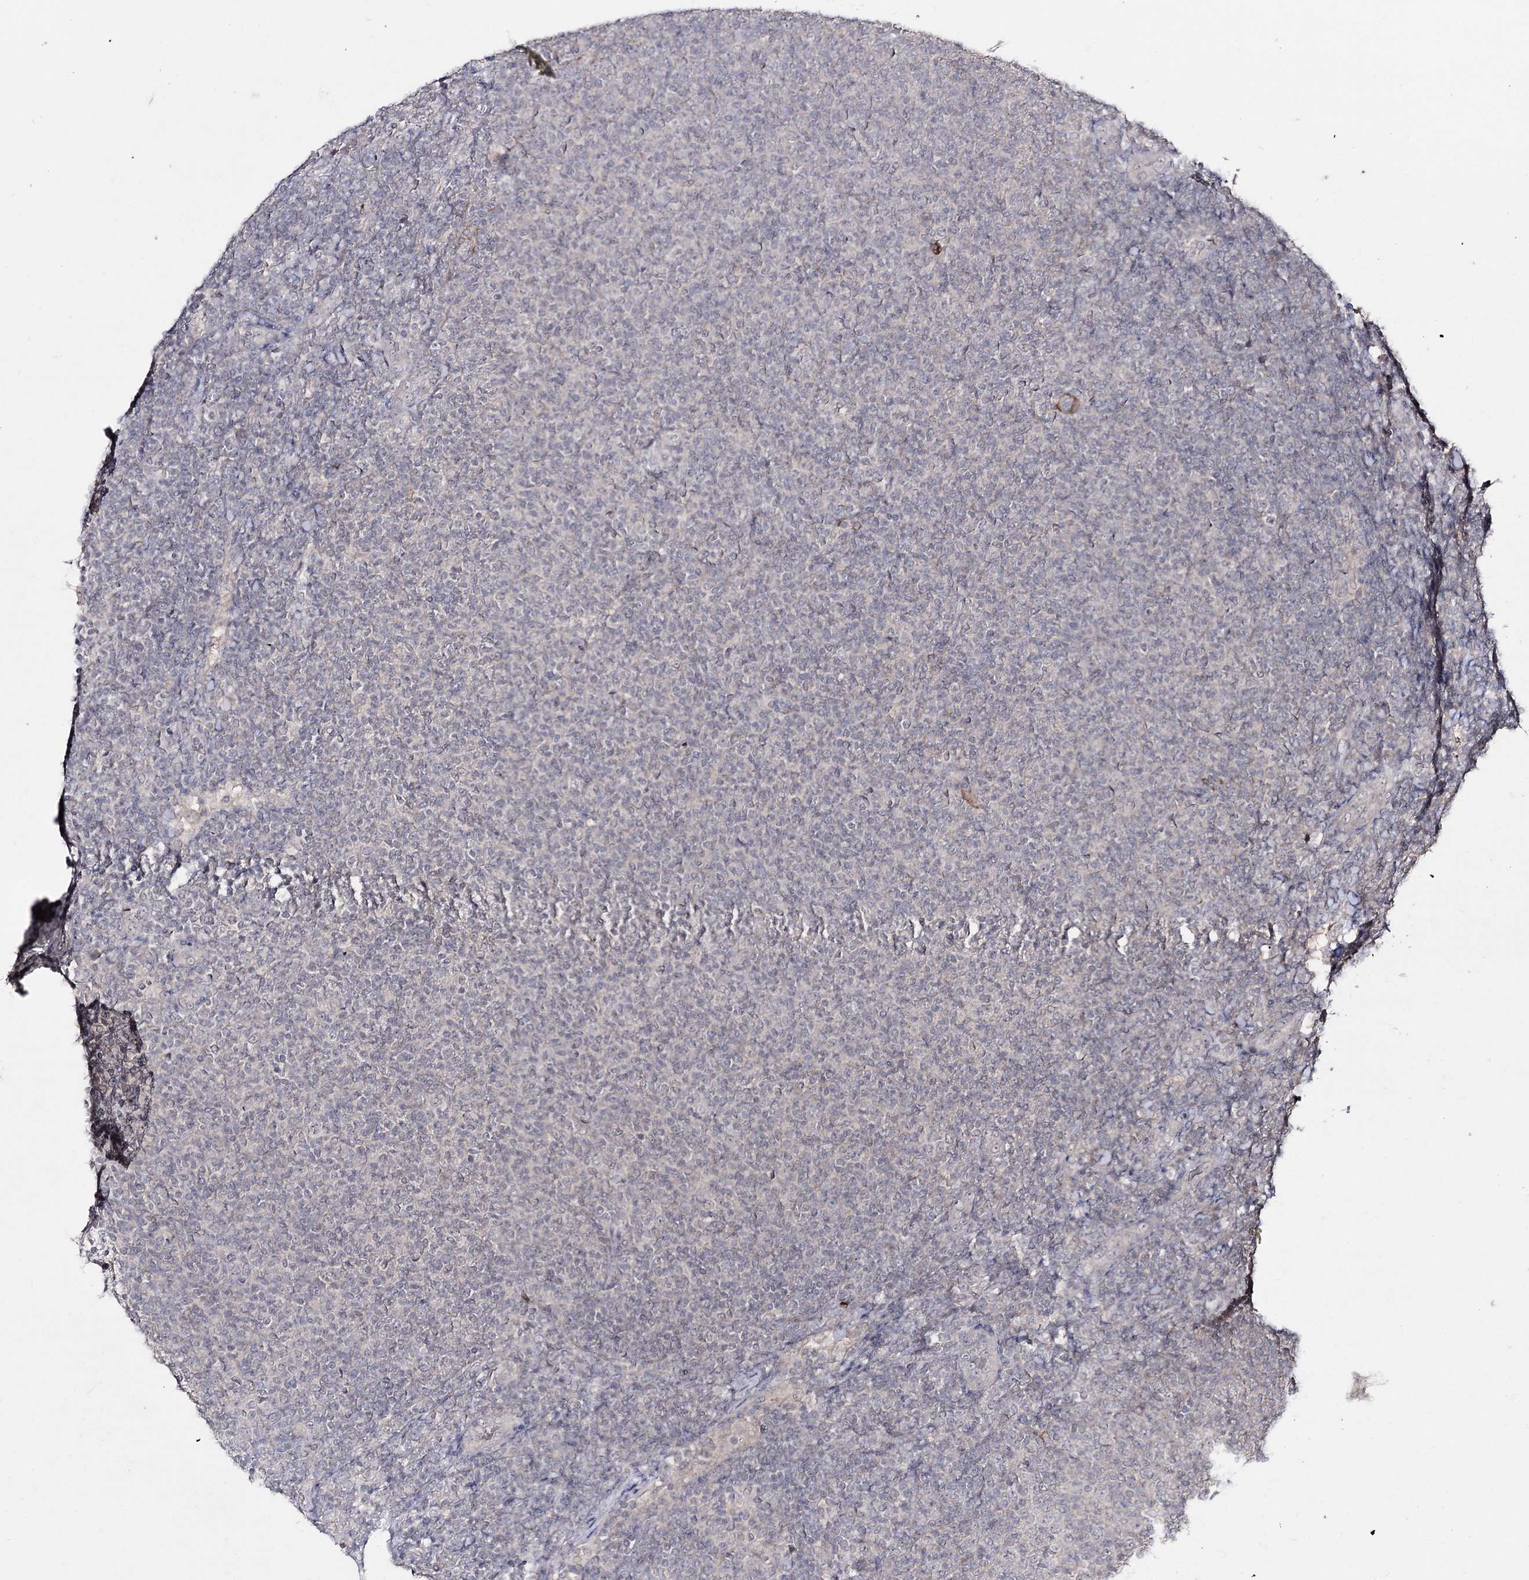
{"staining": {"intensity": "negative", "quantity": "none", "location": "none"}, "tissue": "lymphoma", "cell_type": "Tumor cells", "image_type": "cancer", "snomed": [{"axis": "morphology", "description": "Malignant lymphoma, non-Hodgkin's type, Low grade"}, {"axis": "topography", "description": "Lymph node"}], "caption": "A micrograph of human lymphoma is negative for staining in tumor cells. (Stains: DAB (3,3'-diaminobenzidine) IHC with hematoxylin counter stain, Microscopy: brightfield microscopy at high magnification).", "gene": "HSD11B2", "patient": {"sex": "male", "age": 66}}